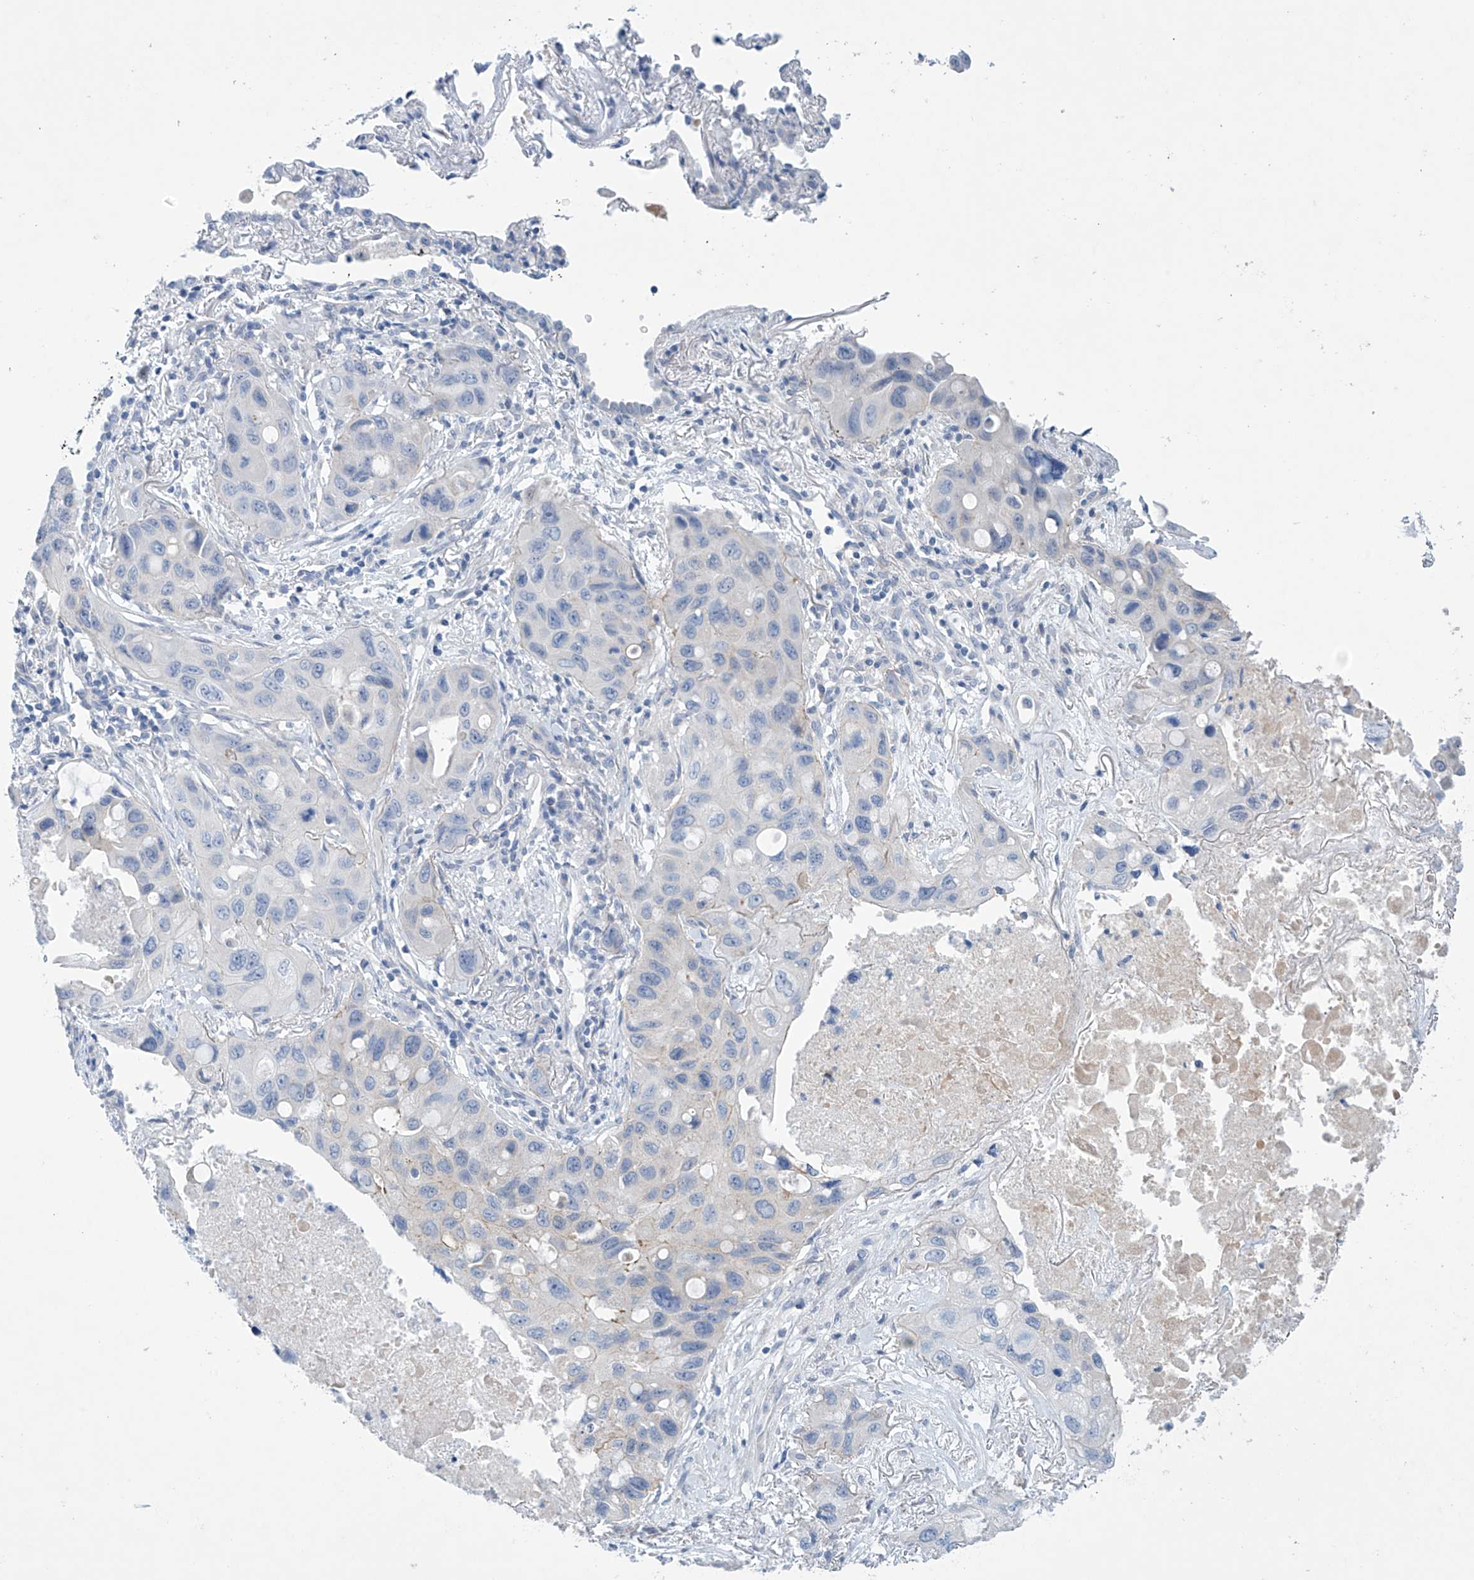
{"staining": {"intensity": "negative", "quantity": "none", "location": "none"}, "tissue": "lung cancer", "cell_type": "Tumor cells", "image_type": "cancer", "snomed": [{"axis": "morphology", "description": "Squamous cell carcinoma, NOS"}, {"axis": "topography", "description": "Lung"}], "caption": "This photomicrograph is of squamous cell carcinoma (lung) stained with IHC to label a protein in brown with the nuclei are counter-stained blue. There is no staining in tumor cells. (DAB immunohistochemistry with hematoxylin counter stain).", "gene": "SLC35A5", "patient": {"sex": "female", "age": 73}}